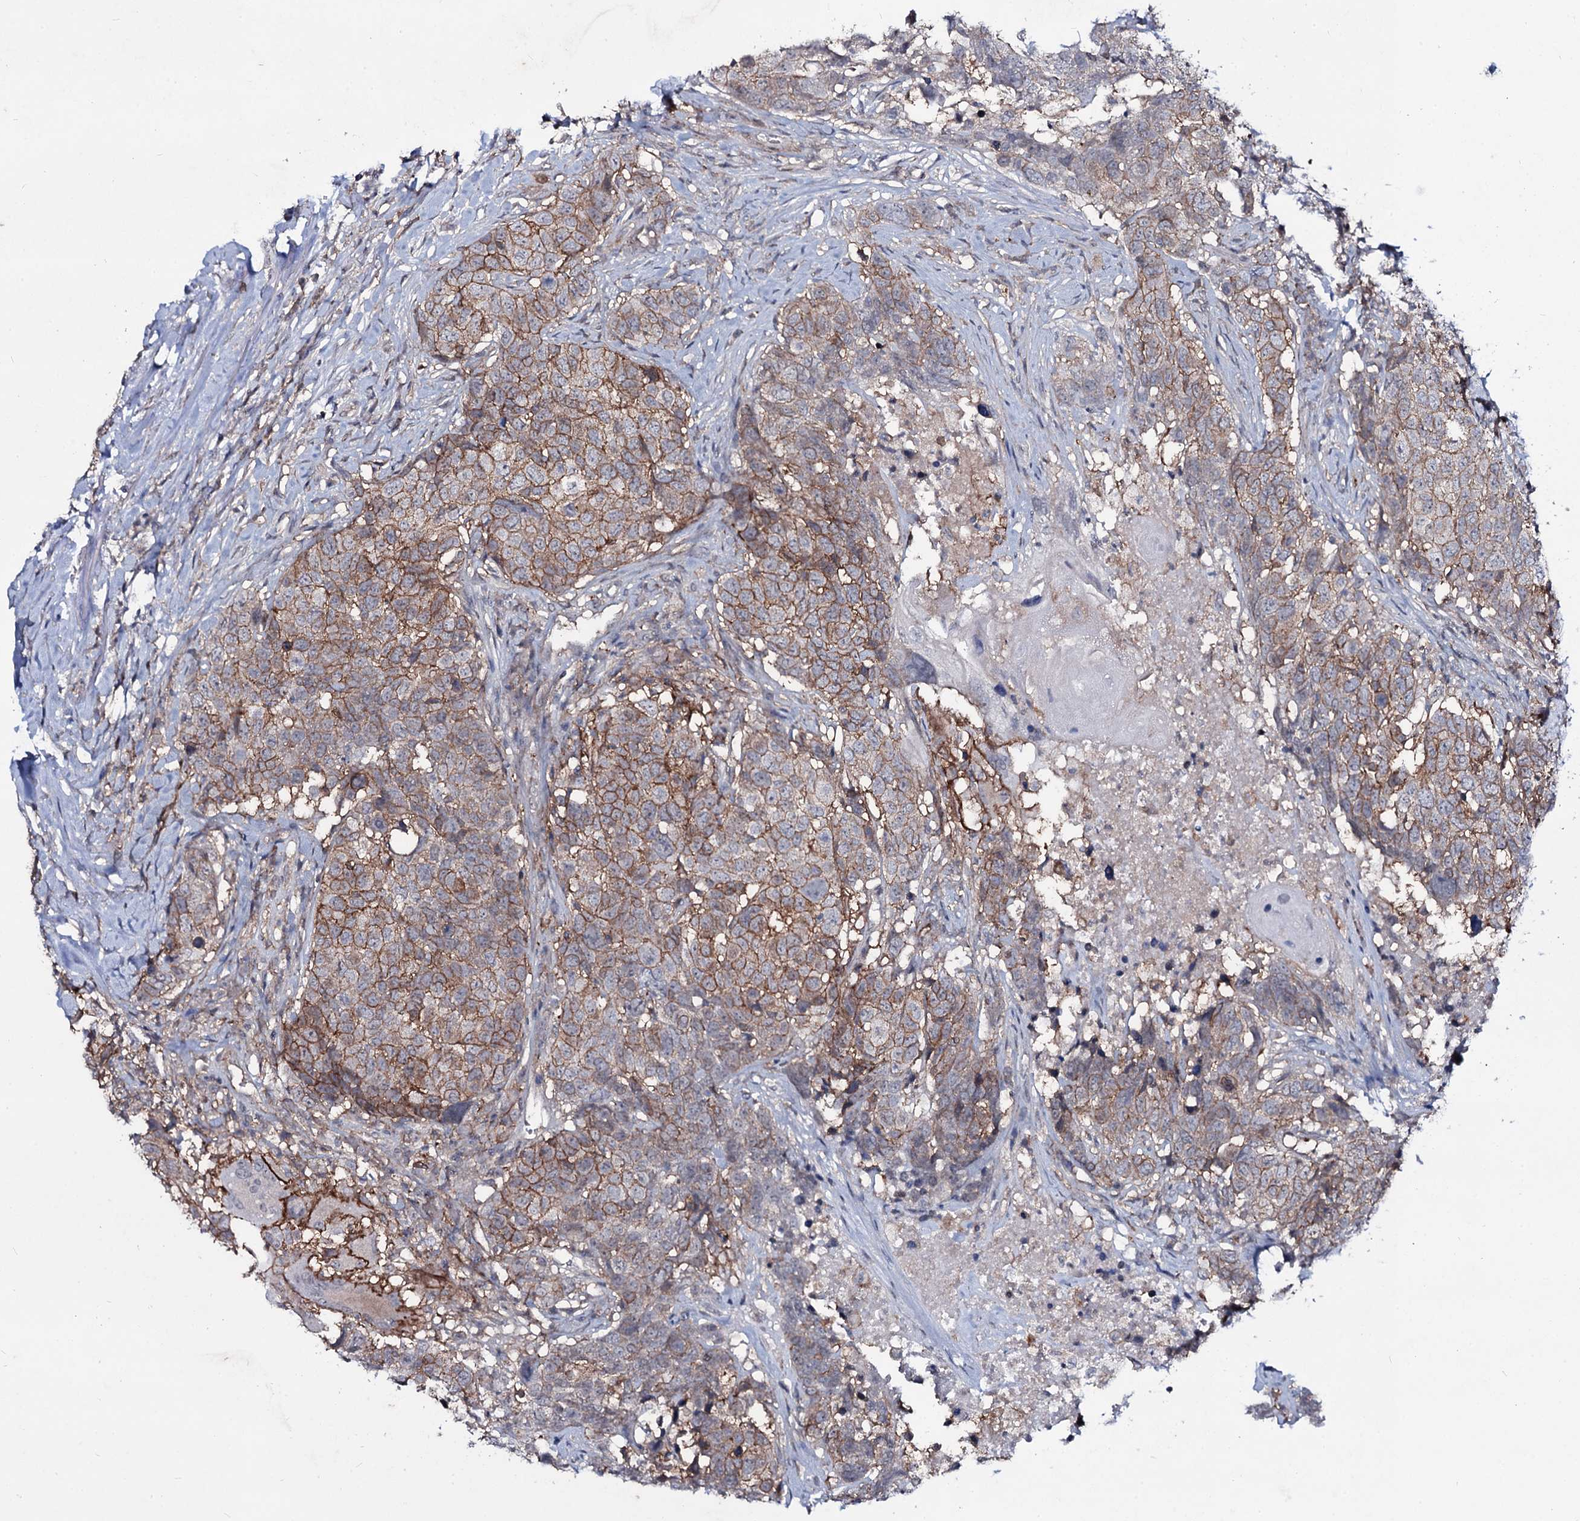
{"staining": {"intensity": "moderate", "quantity": "25%-75%", "location": "cytoplasmic/membranous"}, "tissue": "head and neck cancer", "cell_type": "Tumor cells", "image_type": "cancer", "snomed": [{"axis": "morphology", "description": "Squamous cell carcinoma, NOS"}, {"axis": "topography", "description": "Head-Neck"}], "caption": "Protein staining reveals moderate cytoplasmic/membranous expression in about 25%-75% of tumor cells in squamous cell carcinoma (head and neck).", "gene": "SNAP23", "patient": {"sex": "male", "age": 66}}